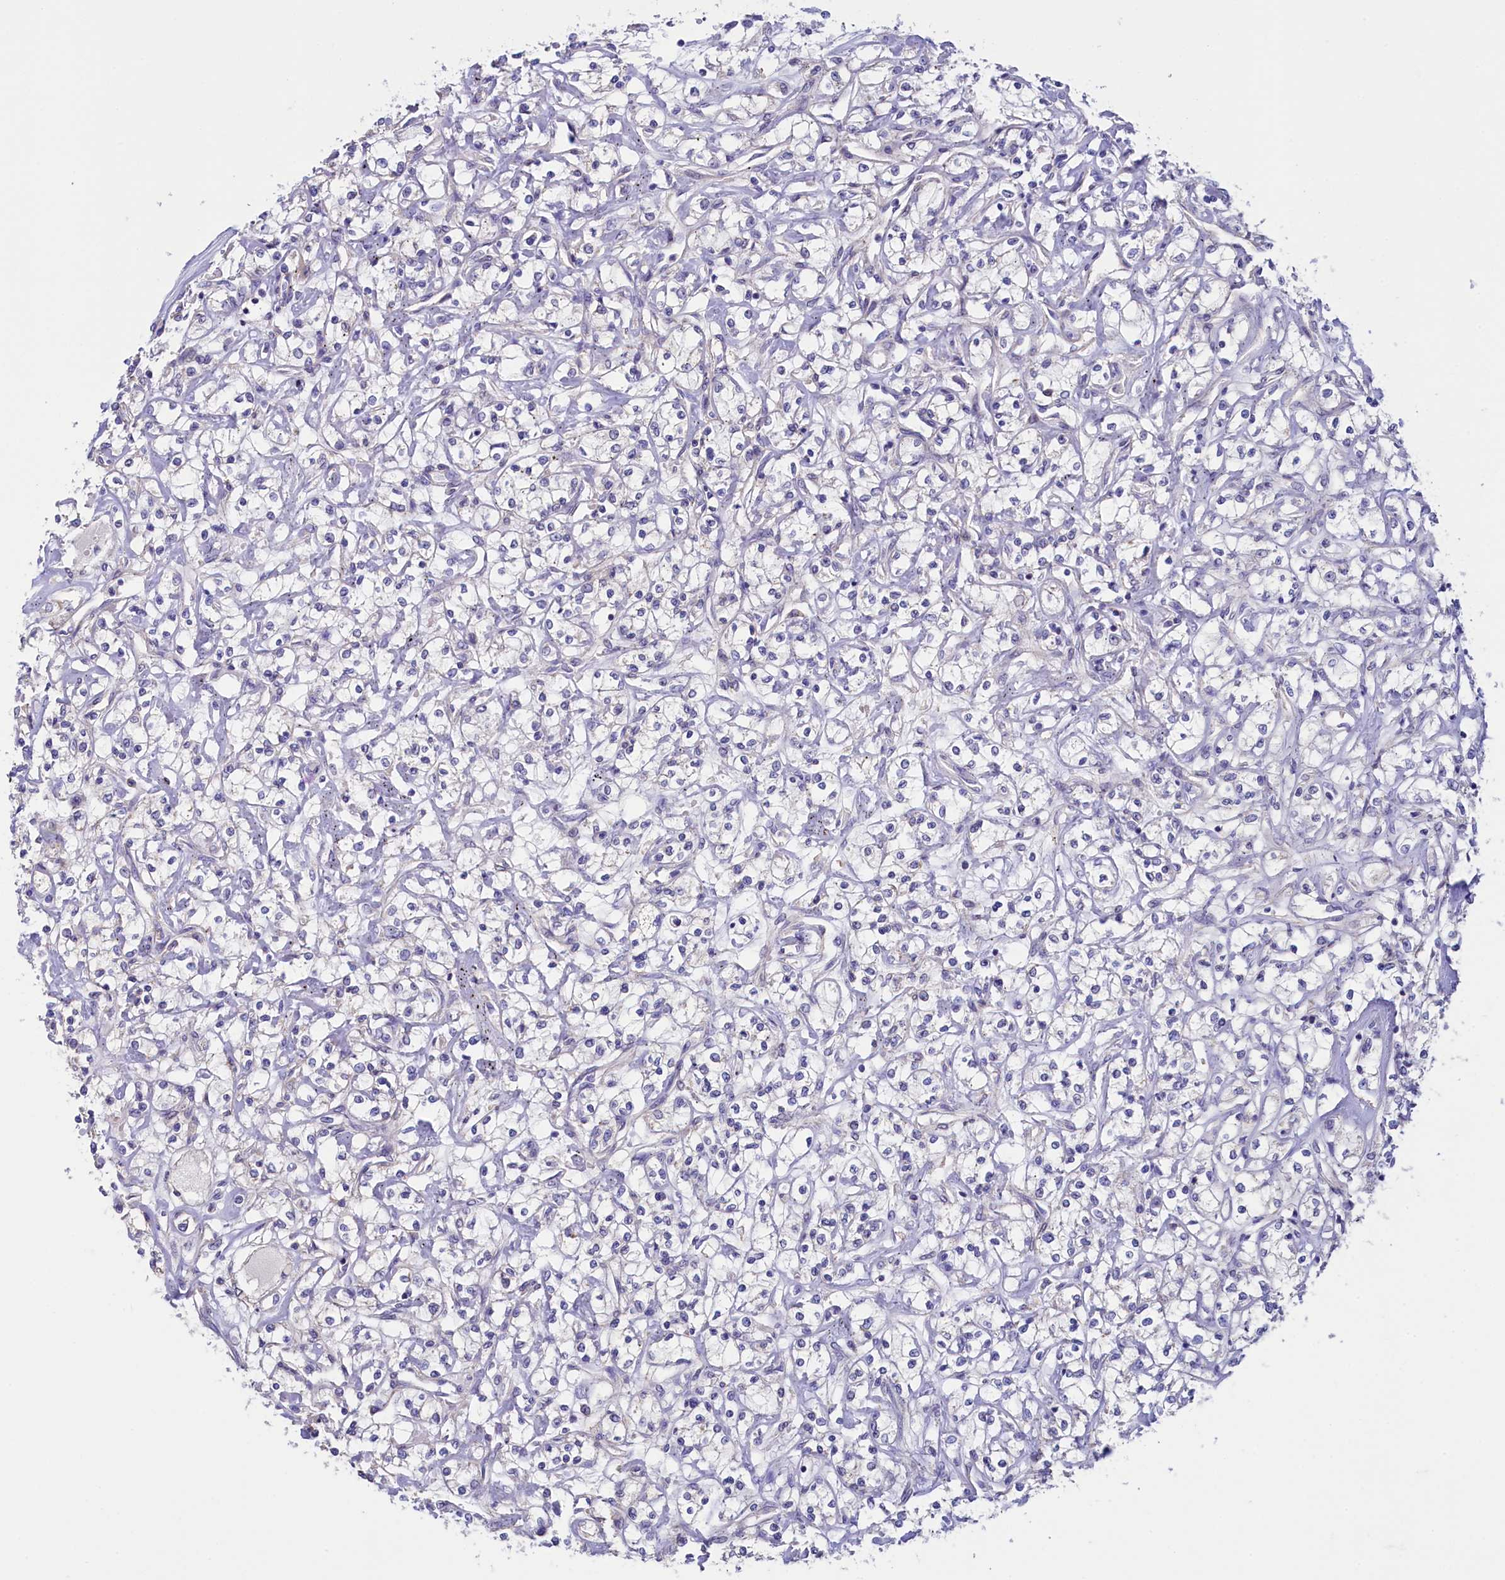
{"staining": {"intensity": "negative", "quantity": "none", "location": "none"}, "tissue": "renal cancer", "cell_type": "Tumor cells", "image_type": "cancer", "snomed": [{"axis": "morphology", "description": "Adenocarcinoma, NOS"}, {"axis": "topography", "description": "Kidney"}], "caption": "A high-resolution histopathology image shows IHC staining of adenocarcinoma (renal), which shows no significant positivity in tumor cells.", "gene": "FLYWCH2", "patient": {"sex": "female", "age": 59}}